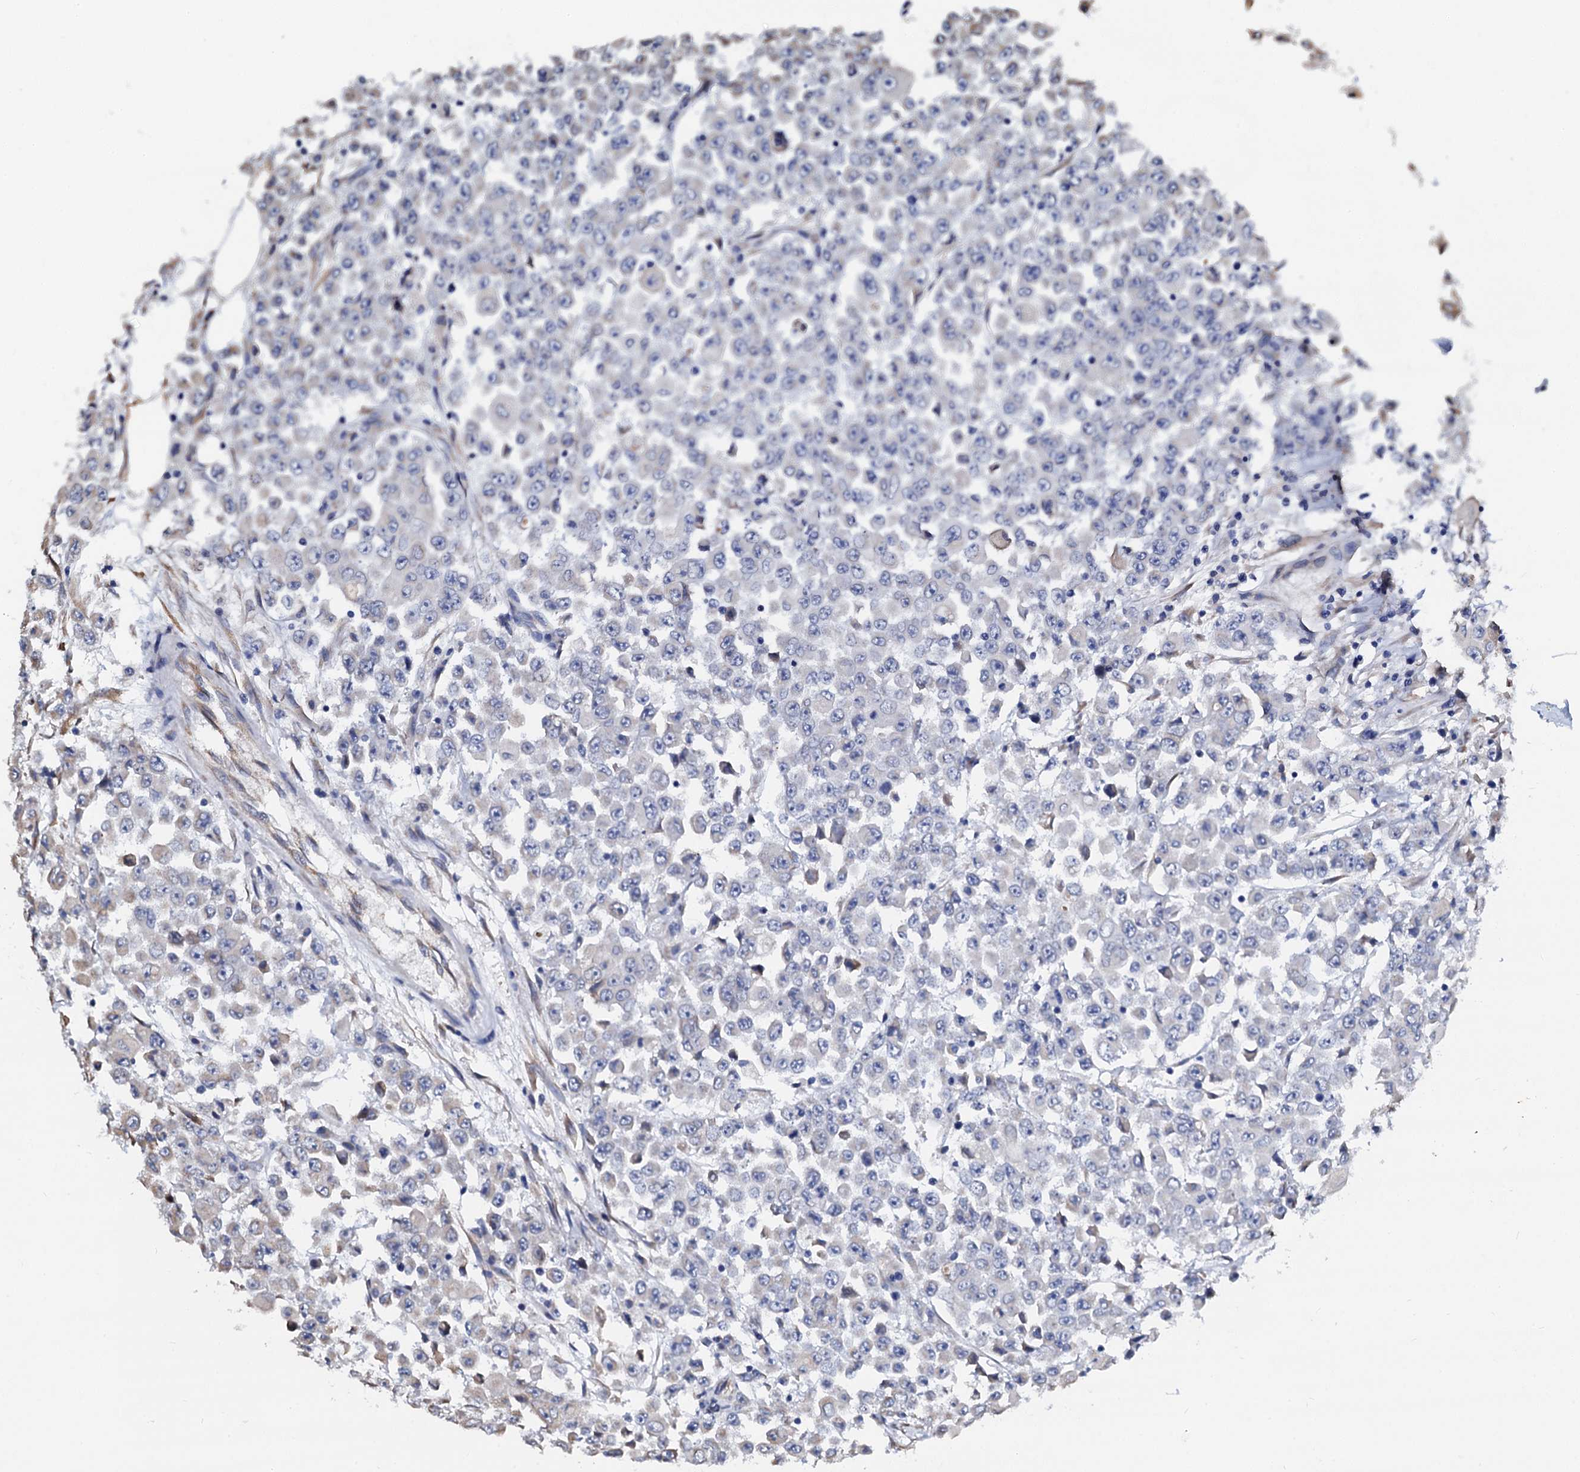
{"staining": {"intensity": "negative", "quantity": "none", "location": "none"}, "tissue": "colorectal cancer", "cell_type": "Tumor cells", "image_type": "cancer", "snomed": [{"axis": "morphology", "description": "Adenocarcinoma, NOS"}, {"axis": "topography", "description": "Colon"}], "caption": "This is a micrograph of immunohistochemistry (IHC) staining of colorectal cancer, which shows no staining in tumor cells.", "gene": "AKAP3", "patient": {"sex": "male", "age": 51}}